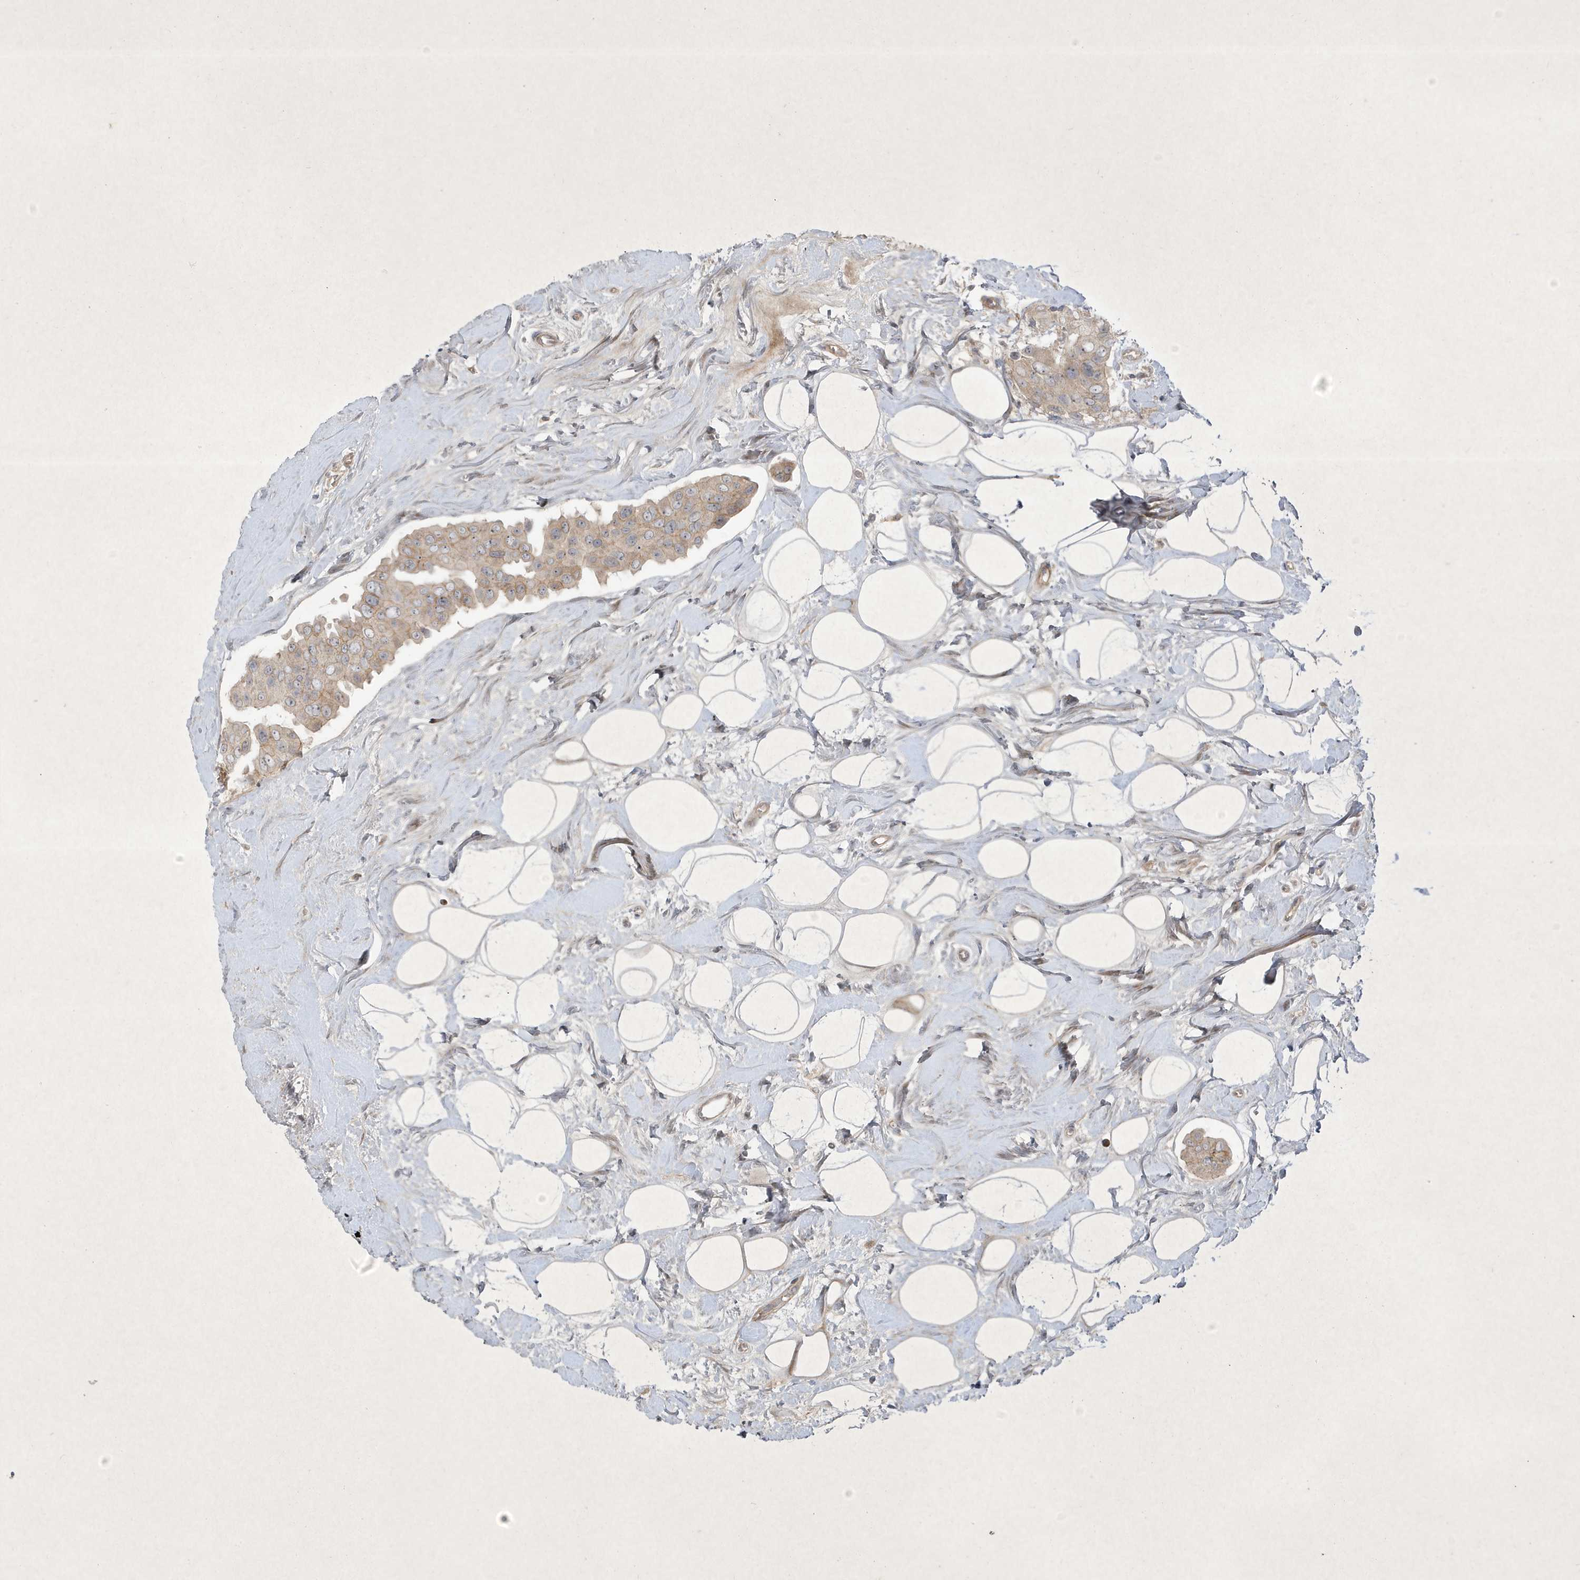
{"staining": {"intensity": "weak", "quantity": ">75%", "location": "cytoplasmic/membranous"}, "tissue": "breast cancer", "cell_type": "Tumor cells", "image_type": "cancer", "snomed": [{"axis": "morphology", "description": "Normal tissue, NOS"}, {"axis": "morphology", "description": "Duct carcinoma"}, {"axis": "topography", "description": "Breast"}], "caption": "Immunohistochemistry (DAB (3,3'-diaminobenzidine)) staining of breast cancer shows weak cytoplasmic/membranous protein staining in approximately >75% of tumor cells. (Stains: DAB (3,3'-diaminobenzidine) in brown, nuclei in blue, Microscopy: brightfield microscopy at high magnification).", "gene": "FAM83C", "patient": {"sex": "female", "age": 39}}